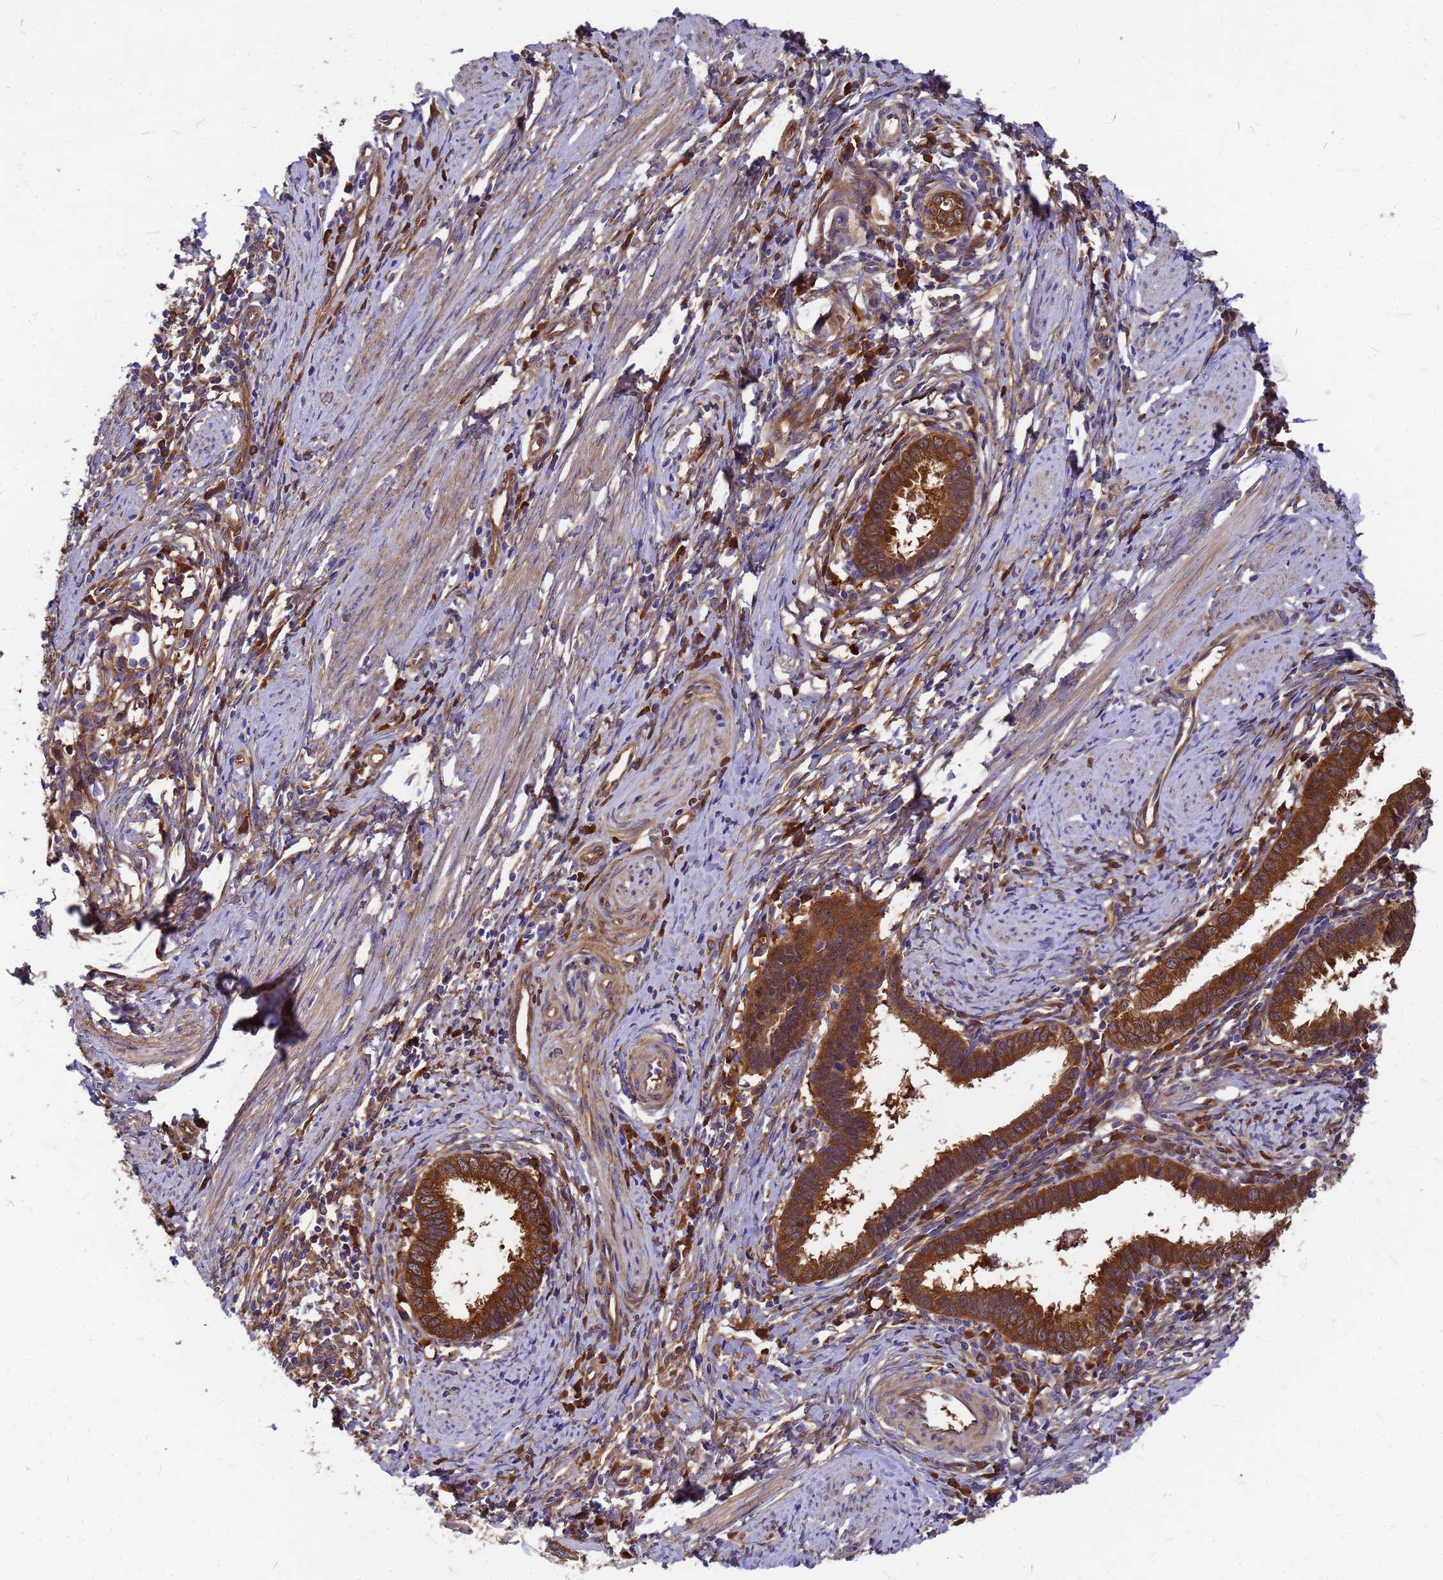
{"staining": {"intensity": "strong", "quantity": ">75%", "location": "cytoplasmic/membranous"}, "tissue": "cervical cancer", "cell_type": "Tumor cells", "image_type": "cancer", "snomed": [{"axis": "morphology", "description": "Adenocarcinoma, NOS"}, {"axis": "topography", "description": "Cervix"}], "caption": "IHC (DAB (3,3'-diaminobenzidine)) staining of cervical cancer (adenocarcinoma) displays strong cytoplasmic/membranous protein staining in approximately >75% of tumor cells.", "gene": "GID4", "patient": {"sex": "female", "age": 36}}